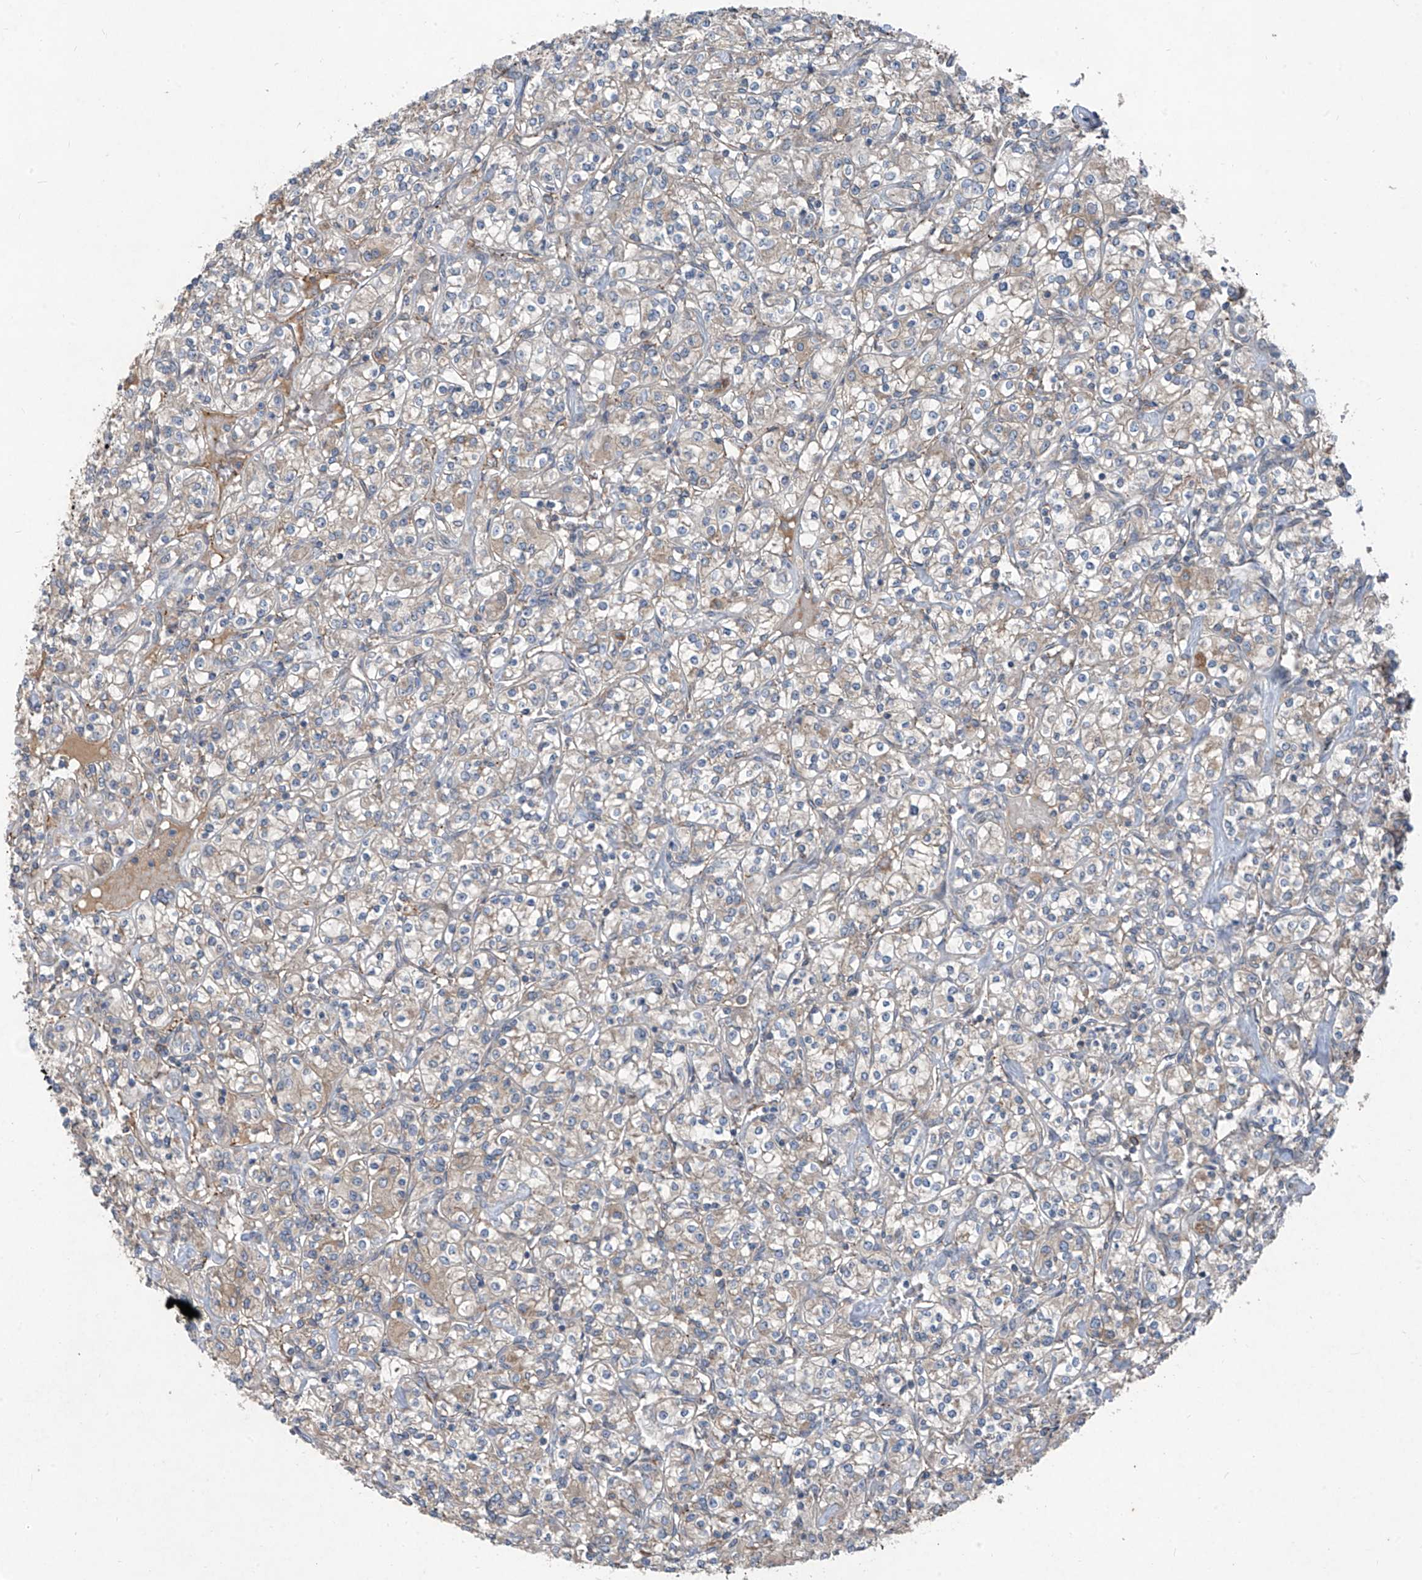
{"staining": {"intensity": "negative", "quantity": "none", "location": "none"}, "tissue": "renal cancer", "cell_type": "Tumor cells", "image_type": "cancer", "snomed": [{"axis": "morphology", "description": "Adenocarcinoma, NOS"}, {"axis": "topography", "description": "Kidney"}], "caption": "This is an immunohistochemistry micrograph of human adenocarcinoma (renal). There is no expression in tumor cells.", "gene": "FOXRED2", "patient": {"sex": "male", "age": 77}}